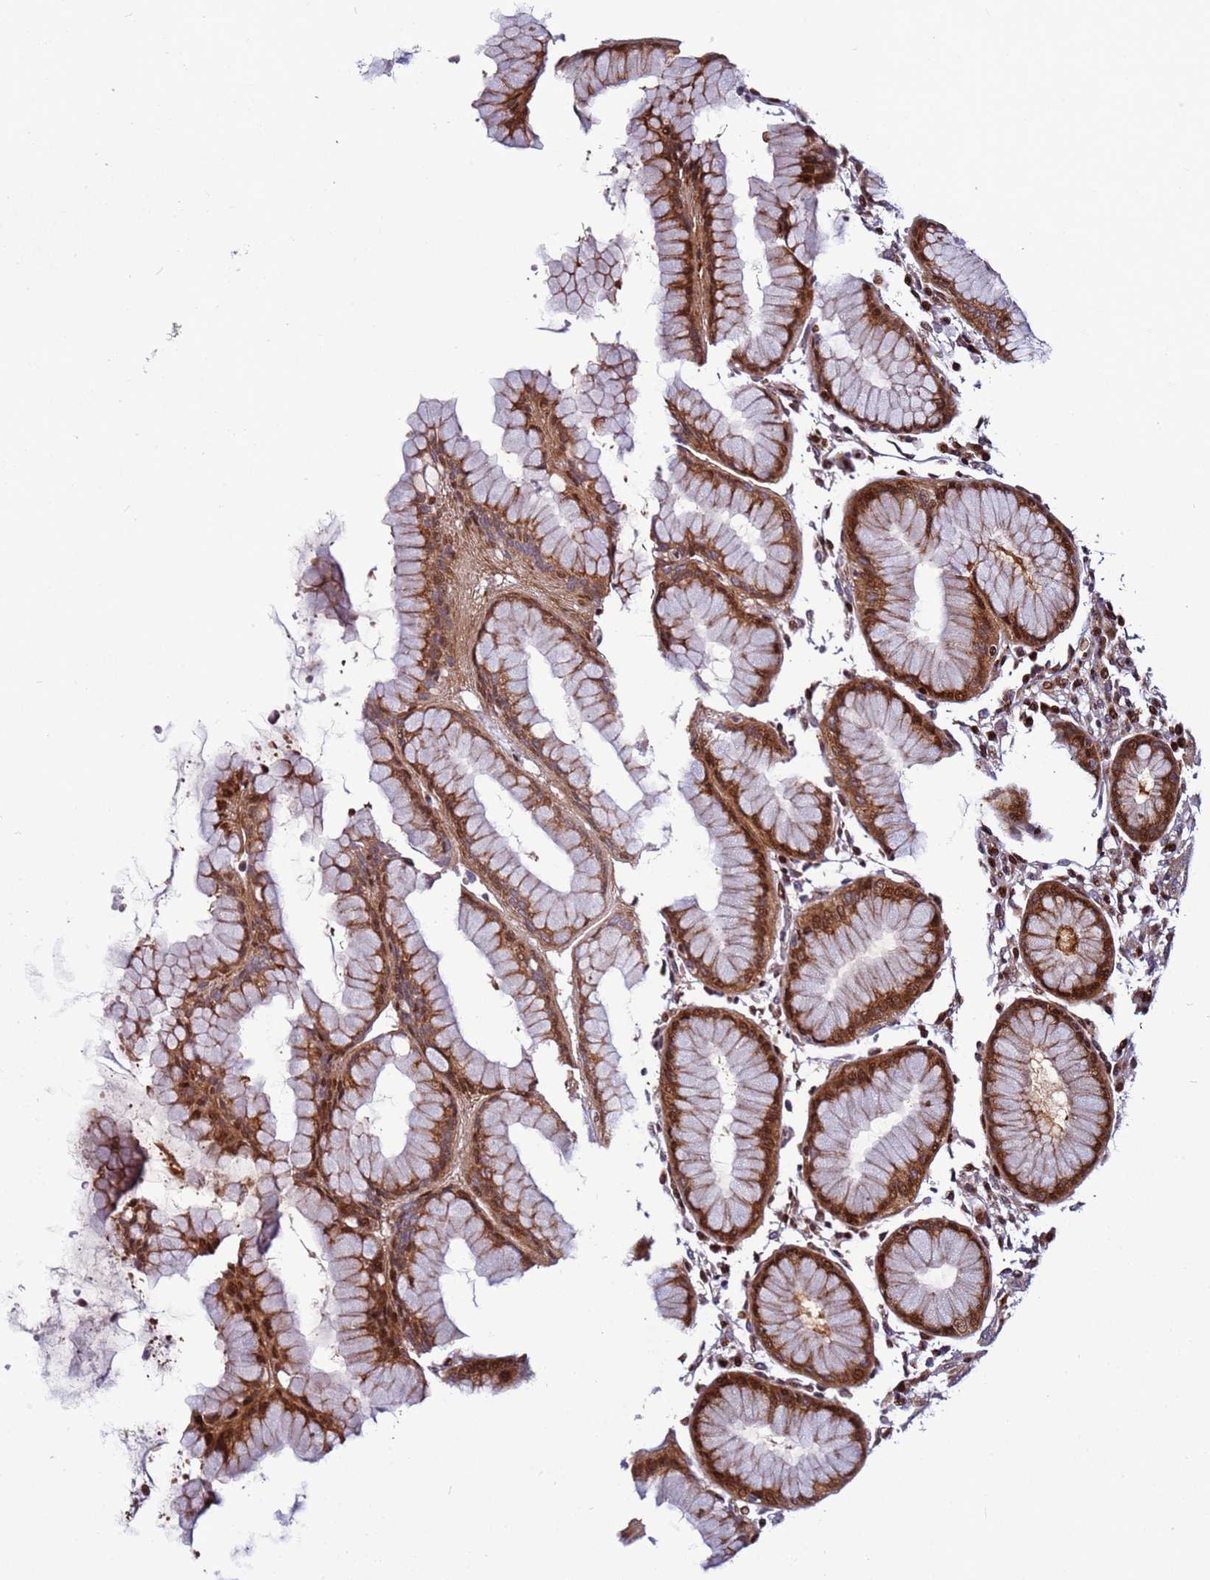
{"staining": {"intensity": "strong", "quantity": "<25%", "location": "cytoplasmic/membranous,nuclear"}, "tissue": "stomach", "cell_type": "Glandular cells", "image_type": "normal", "snomed": [{"axis": "morphology", "description": "Normal tissue, NOS"}, {"axis": "topography", "description": "Stomach"}, {"axis": "topography", "description": "Stomach, lower"}], "caption": "Brown immunohistochemical staining in normal stomach reveals strong cytoplasmic/membranous,nuclear staining in about <25% of glandular cells.", "gene": "WBP11", "patient": {"sex": "female", "age": 56}}